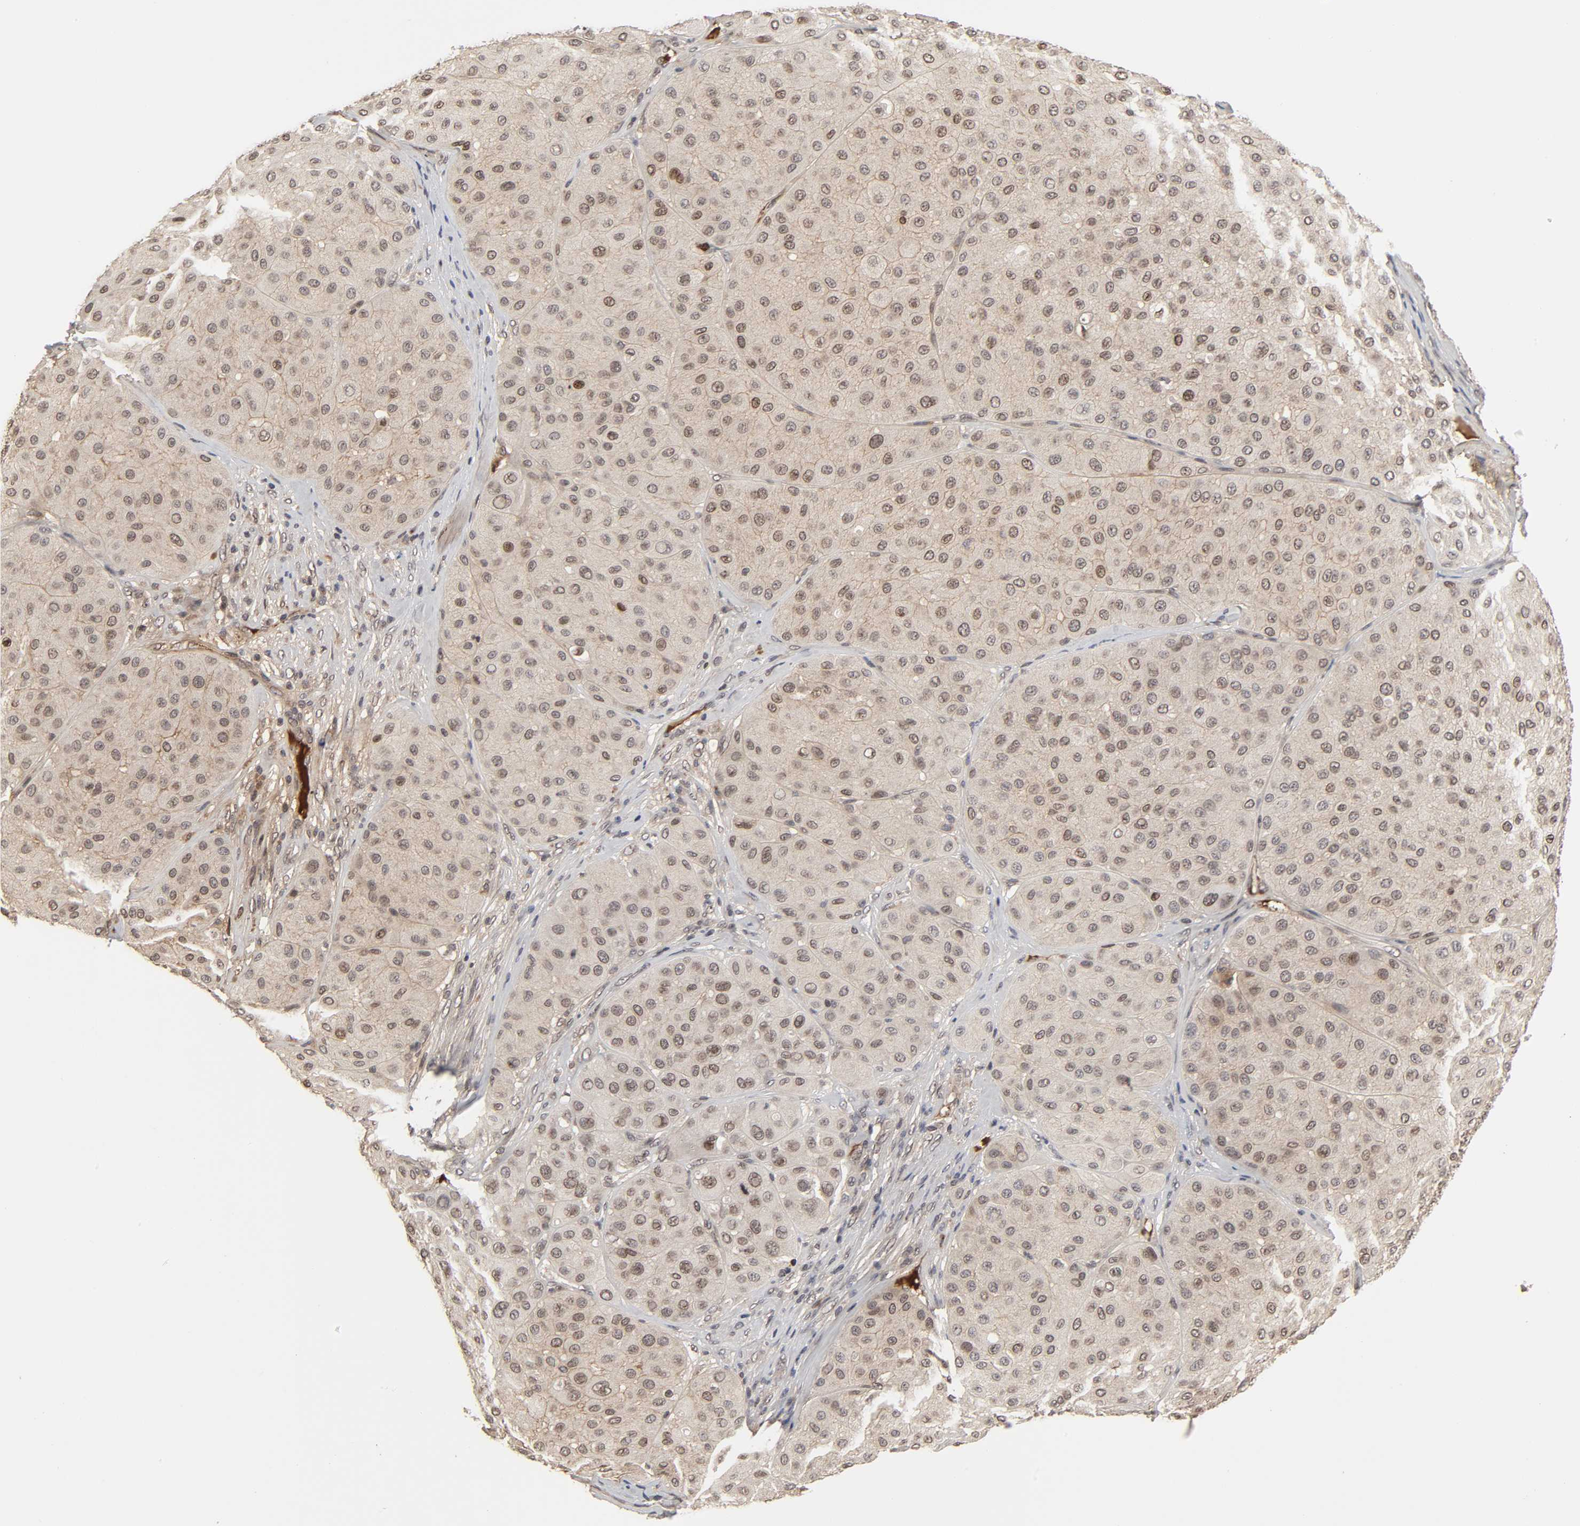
{"staining": {"intensity": "moderate", "quantity": ">75%", "location": "cytoplasmic/membranous,nuclear"}, "tissue": "melanoma", "cell_type": "Tumor cells", "image_type": "cancer", "snomed": [{"axis": "morphology", "description": "Normal tissue, NOS"}, {"axis": "morphology", "description": "Malignant melanoma, Metastatic site"}, {"axis": "topography", "description": "Skin"}], "caption": "The histopathology image shows immunohistochemical staining of melanoma. There is moderate cytoplasmic/membranous and nuclear positivity is present in approximately >75% of tumor cells.", "gene": "CPN2", "patient": {"sex": "male", "age": 41}}